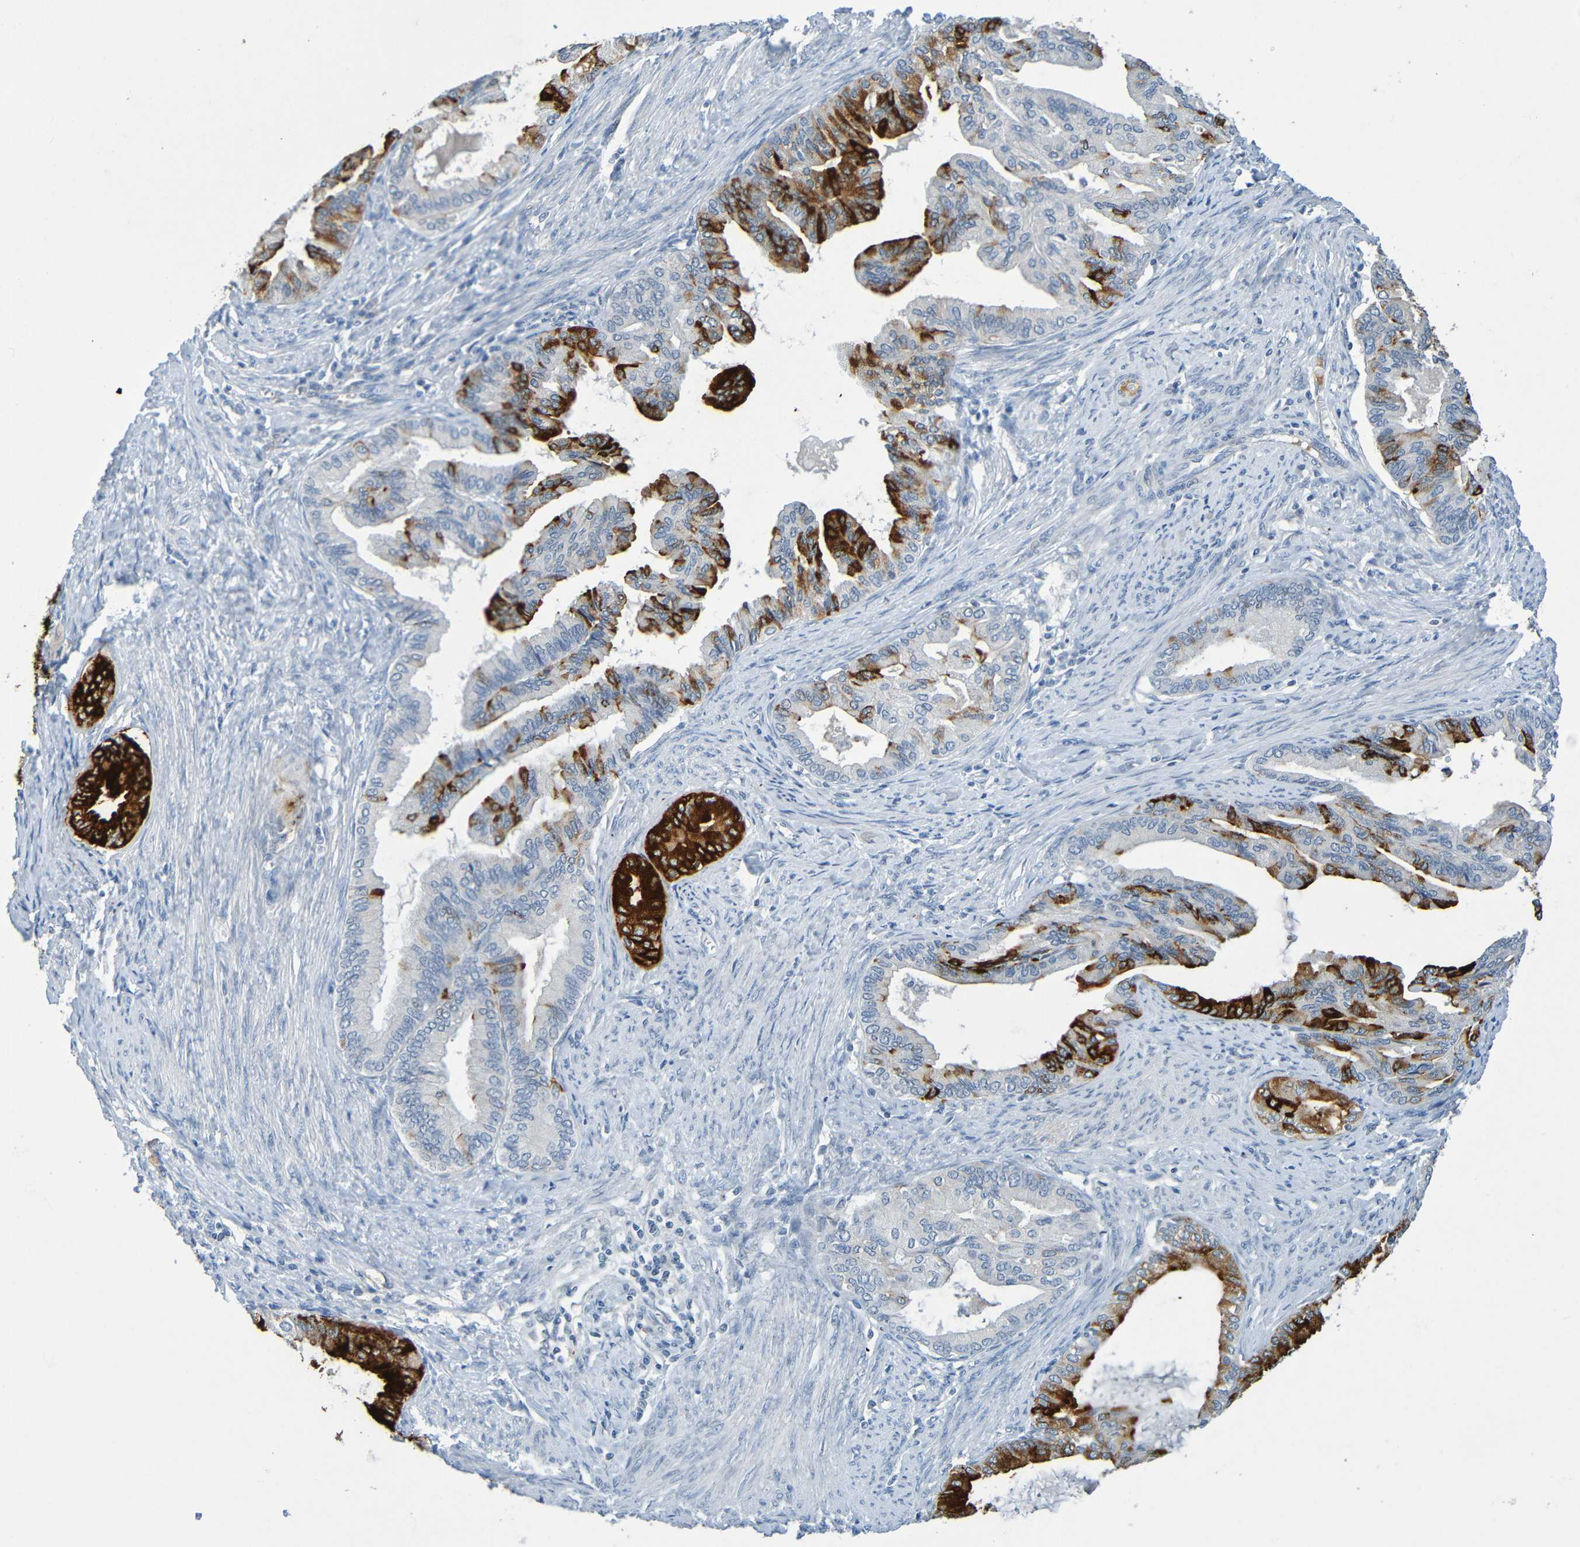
{"staining": {"intensity": "strong", "quantity": "25%-75%", "location": "cytoplasmic/membranous"}, "tissue": "endometrial cancer", "cell_type": "Tumor cells", "image_type": "cancer", "snomed": [{"axis": "morphology", "description": "Adenocarcinoma, NOS"}, {"axis": "topography", "description": "Endometrium"}], "caption": "The immunohistochemical stain labels strong cytoplasmic/membranous staining in tumor cells of adenocarcinoma (endometrial) tissue. (Stains: DAB in brown, nuclei in blue, Microscopy: brightfield microscopy at high magnification).", "gene": "IL10", "patient": {"sex": "female", "age": 86}}